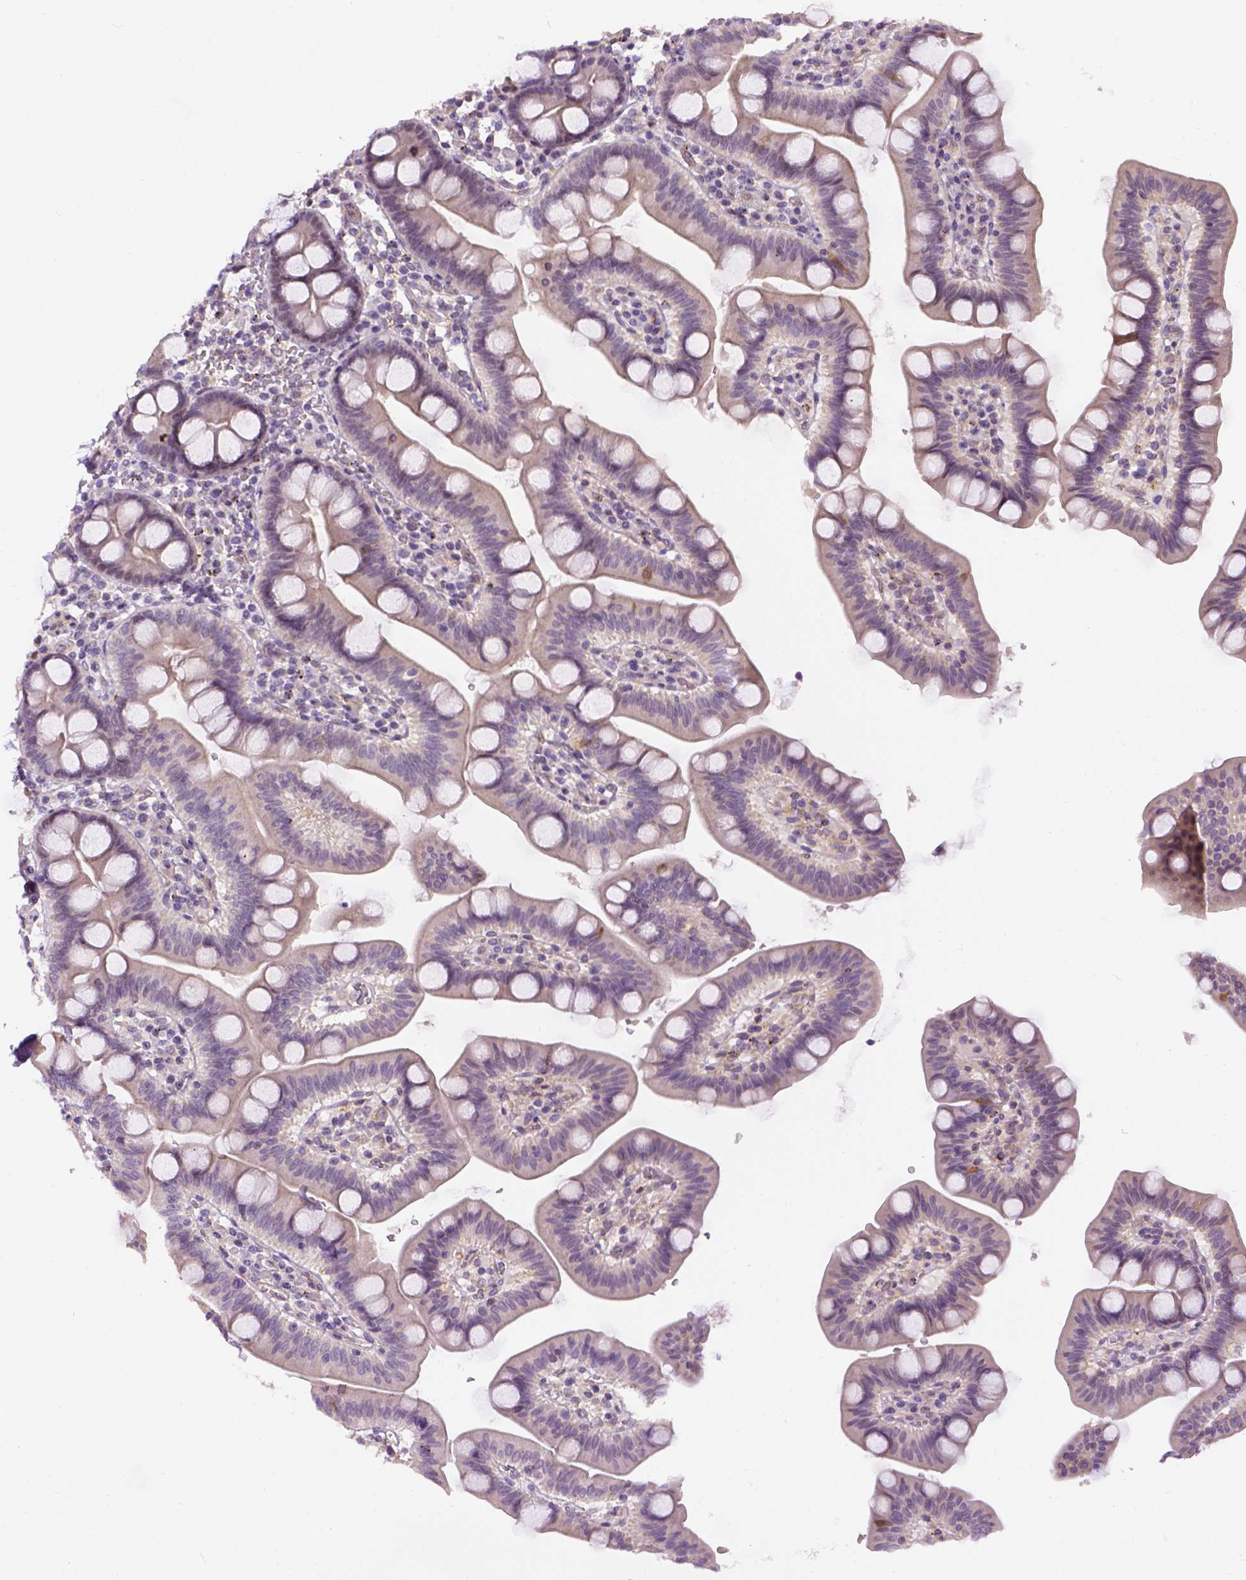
{"staining": {"intensity": "weak", "quantity": "25%-75%", "location": "cytoplasmic/membranous"}, "tissue": "duodenum", "cell_type": "Glandular cells", "image_type": "normal", "snomed": [{"axis": "morphology", "description": "Normal tissue, NOS"}, {"axis": "topography", "description": "Pancreas"}, {"axis": "topography", "description": "Duodenum"}], "caption": "Brown immunohistochemical staining in unremarkable human duodenum displays weak cytoplasmic/membranous expression in approximately 25%-75% of glandular cells. Nuclei are stained in blue.", "gene": "KAZN", "patient": {"sex": "male", "age": 59}}